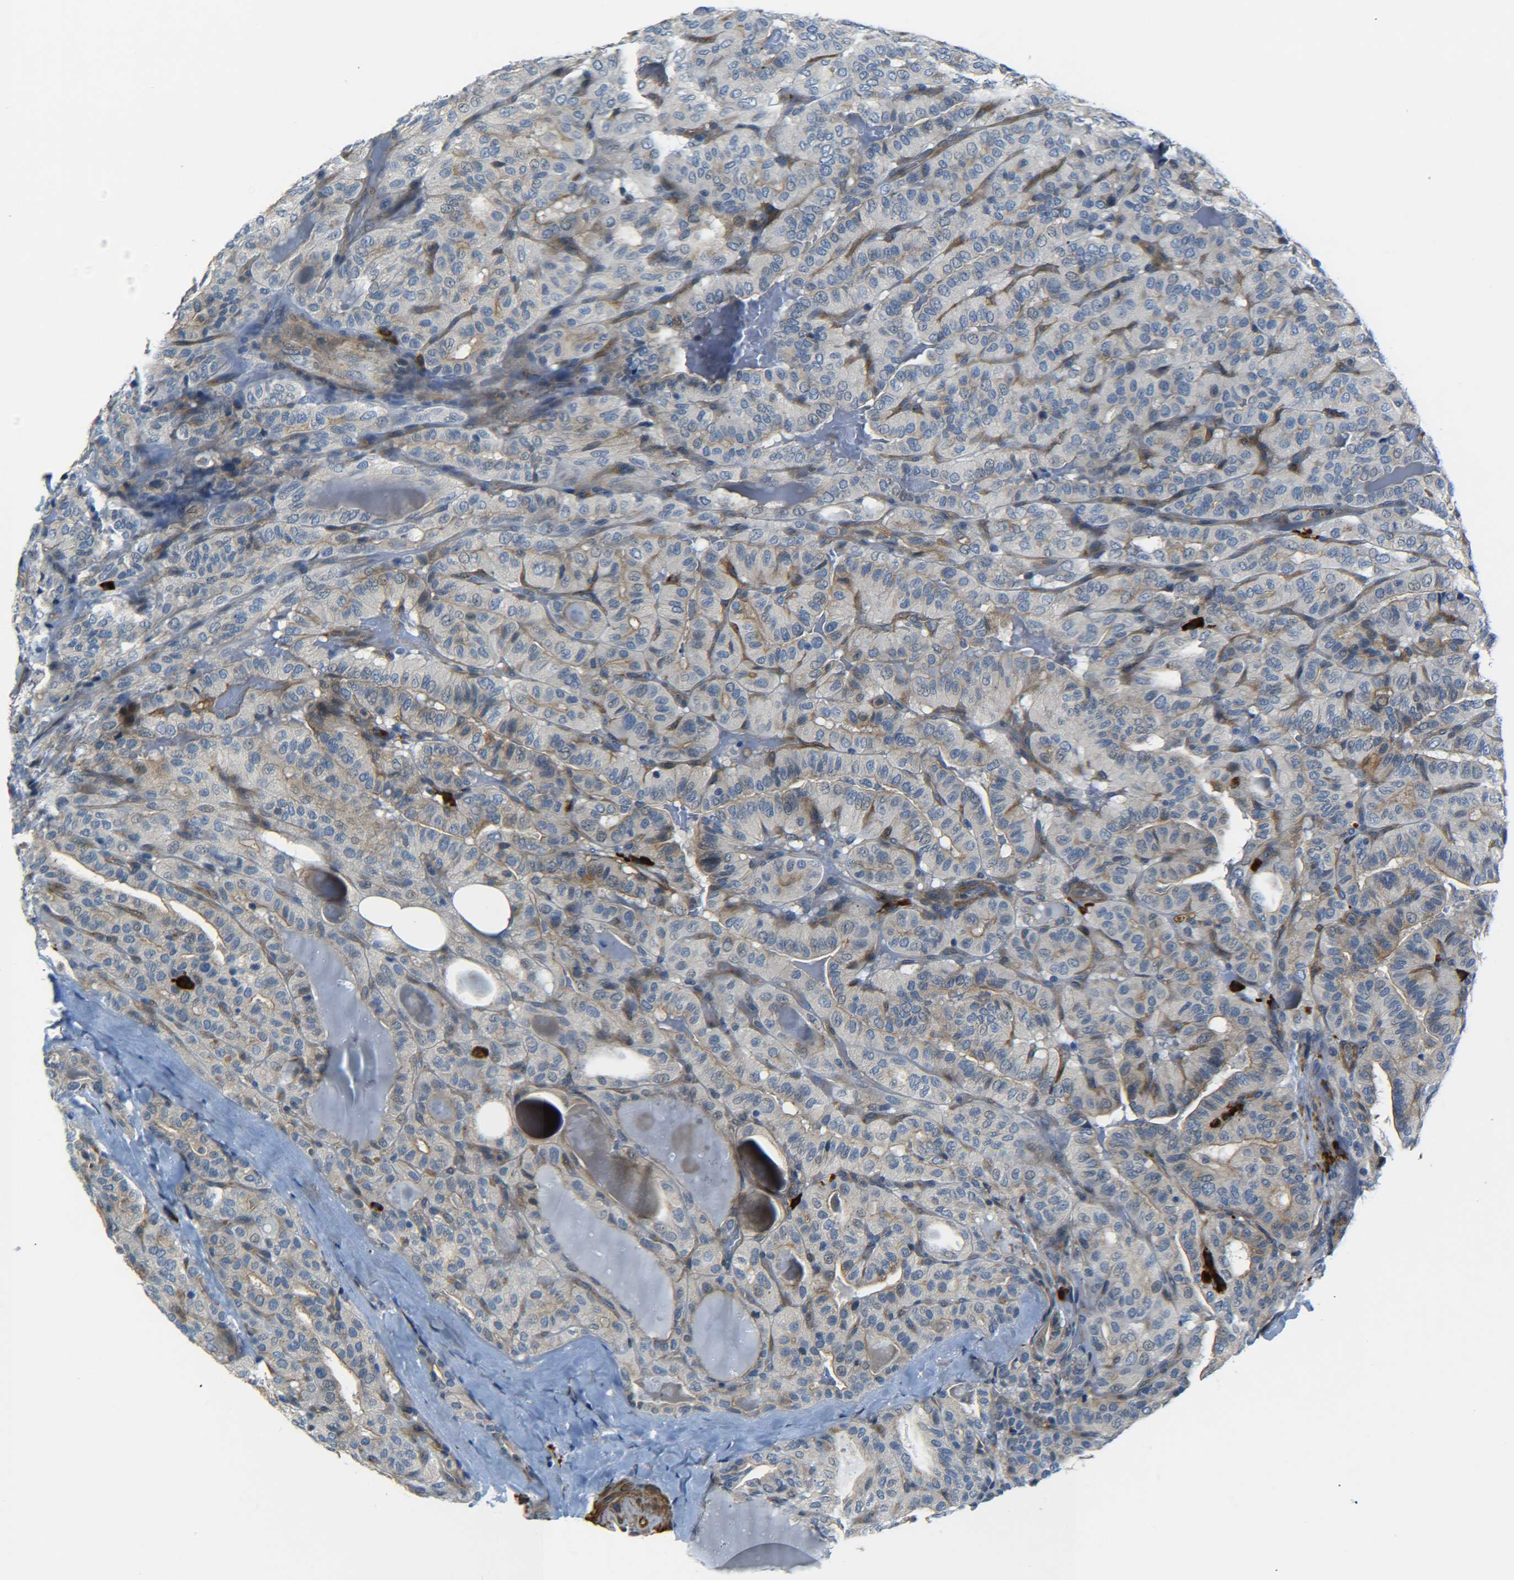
{"staining": {"intensity": "moderate", "quantity": "<25%", "location": "cytoplasmic/membranous"}, "tissue": "thyroid cancer", "cell_type": "Tumor cells", "image_type": "cancer", "snomed": [{"axis": "morphology", "description": "Papillary adenocarcinoma, NOS"}, {"axis": "topography", "description": "Thyroid gland"}], "caption": "Human papillary adenocarcinoma (thyroid) stained for a protein (brown) displays moderate cytoplasmic/membranous positive positivity in about <25% of tumor cells.", "gene": "MEIS1", "patient": {"sex": "male", "age": 77}}